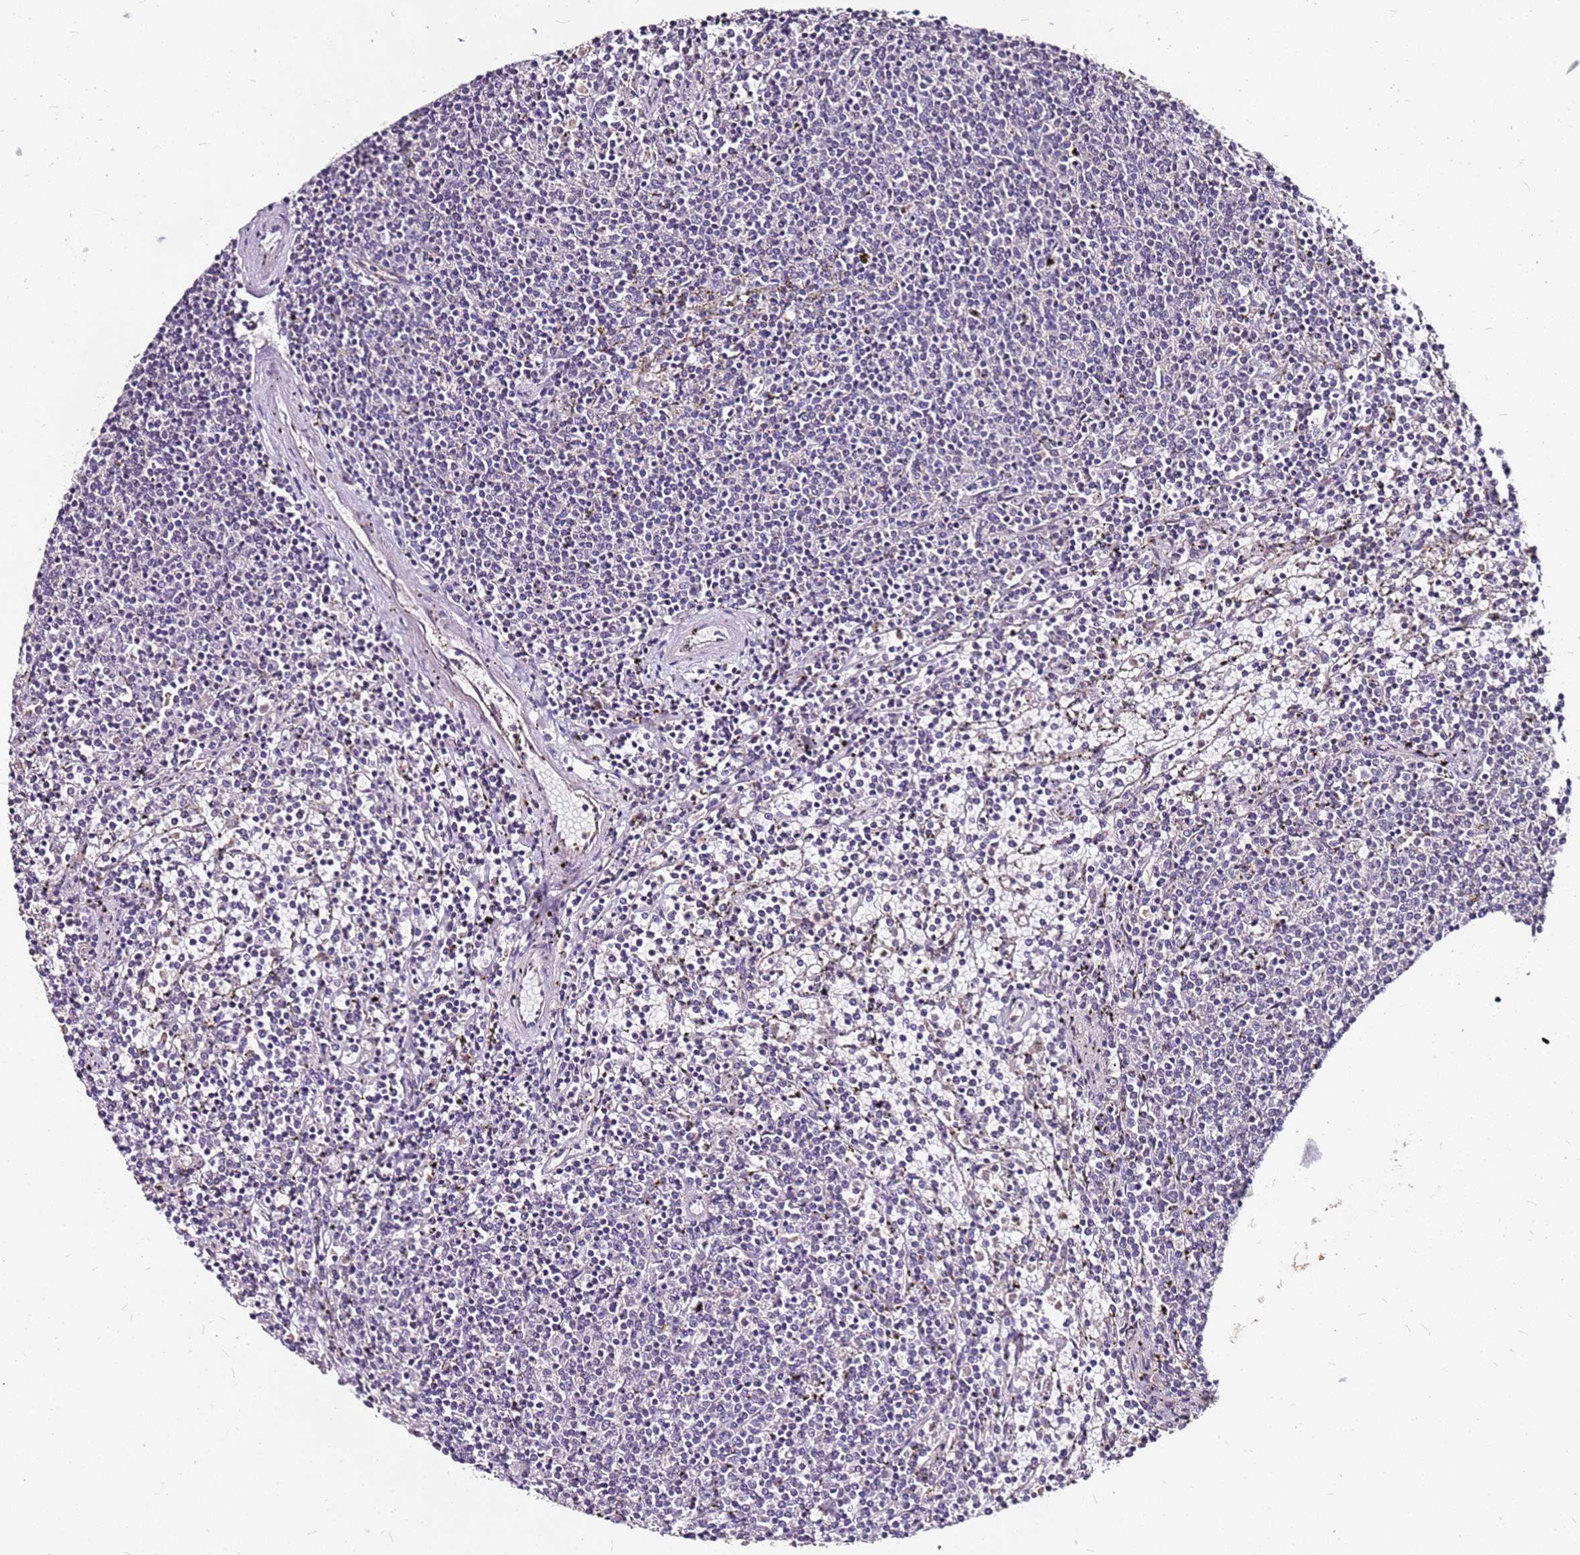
{"staining": {"intensity": "negative", "quantity": "none", "location": "none"}, "tissue": "lymphoma", "cell_type": "Tumor cells", "image_type": "cancer", "snomed": [{"axis": "morphology", "description": "Malignant lymphoma, non-Hodgkin's type, Low grade"}, {"axis": "topography", "description": "Spleen"}], "caption": "Tumor cells show no significant protein staining in lymphoma.", "gene": "DCDC2C", "patient": {"sex": "female", "age": 50}}